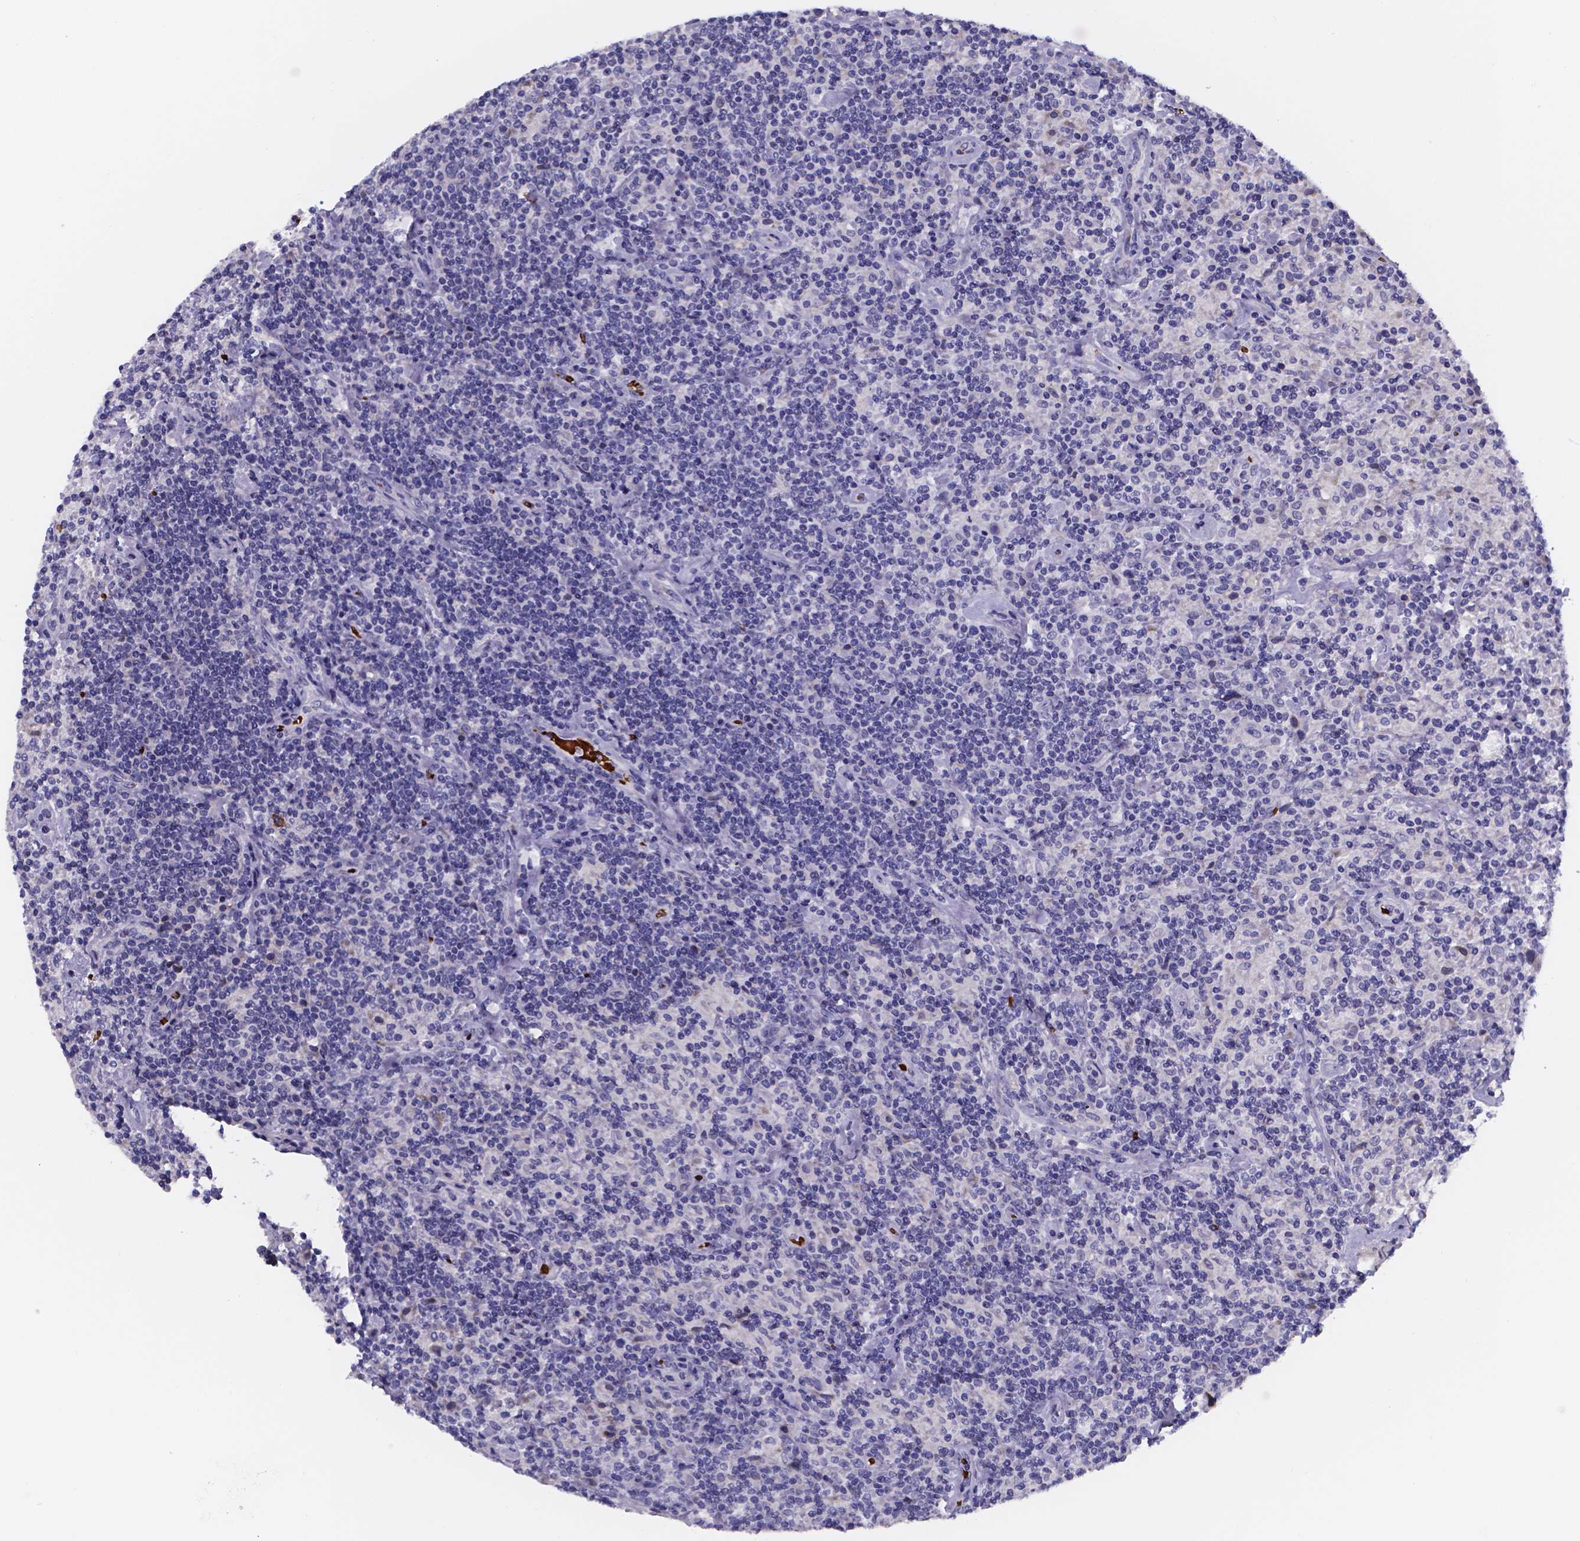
{"staining": {"intensity": "negative", "quantity": "none", "location": "none"}, "tissue": "lymphoma", "cell_type": "Tumor cells", "image_type": "cancer", "snomed": [{"axis": "morphology", "description": "Hodgkin's disease, NOS"}, {"axis": "topography", "description": "Lymph node"}], "caption": "This is an immunohistochemistry (IHC) image of human Hodgkin's disease. There is no positivity in tumor cells.", "gene": "GABRA3", "patient": {"sex": "male", "age": 70}}